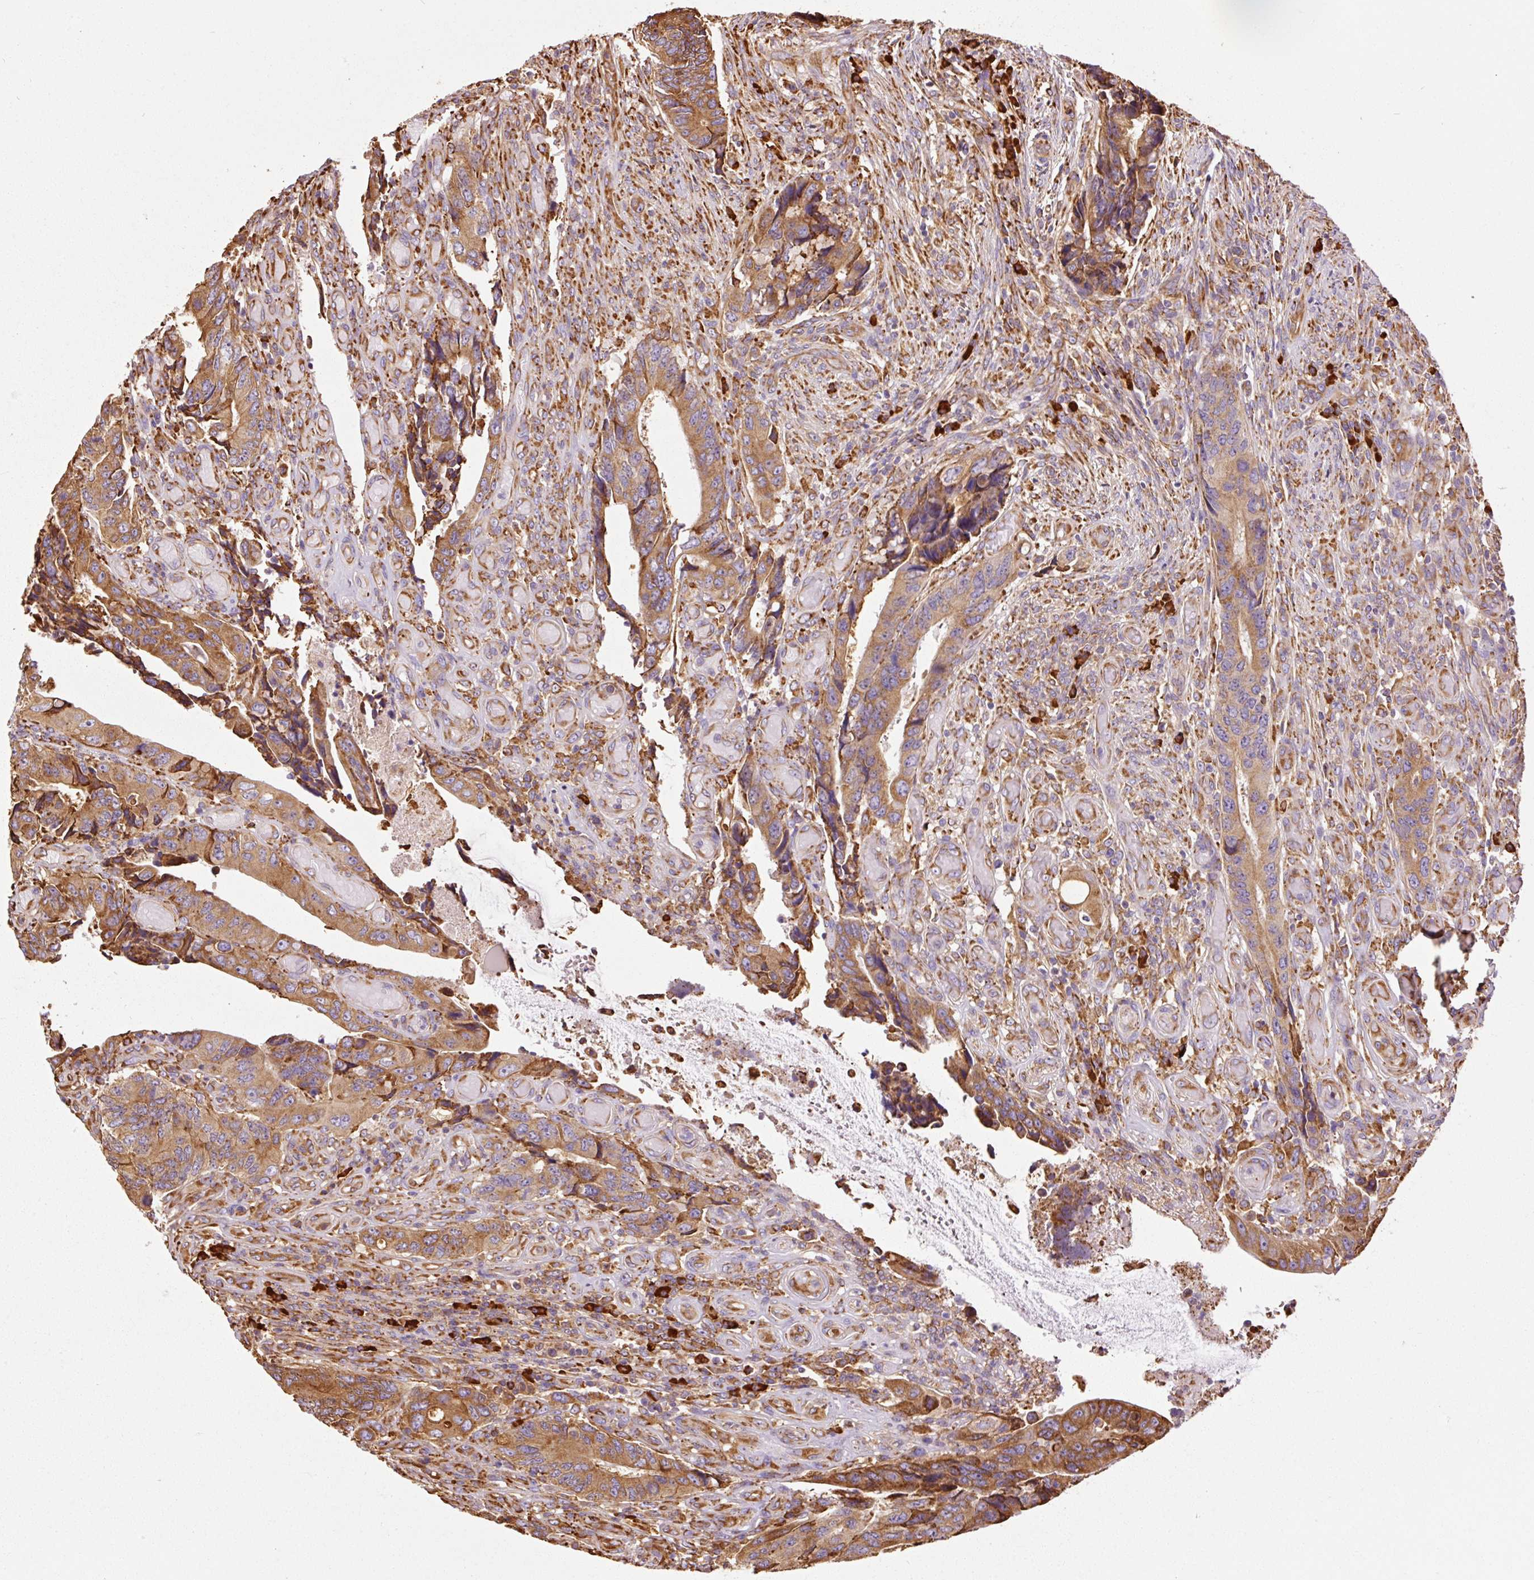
{"staining": {"intensity": "moderate", "quantity": ">75%", "location": "cytoplasmic/membranous"}, "tissue": "colorectal cancer", "cell_type": "Tumor cells", "image_type": "cancer", "snomed": [{"axis": "morphology", "description": "Adenocarcinoma, NOS"}, {"axis": "topography", "description": "Colon"}], "caption": "Colorectal cancer stained with IHC displays moderate cytoplasmic/membranous staining in approximately >75% of tumor cells.", "gene": "KLC1", "patient": {"sex": "male", "age": 87}}